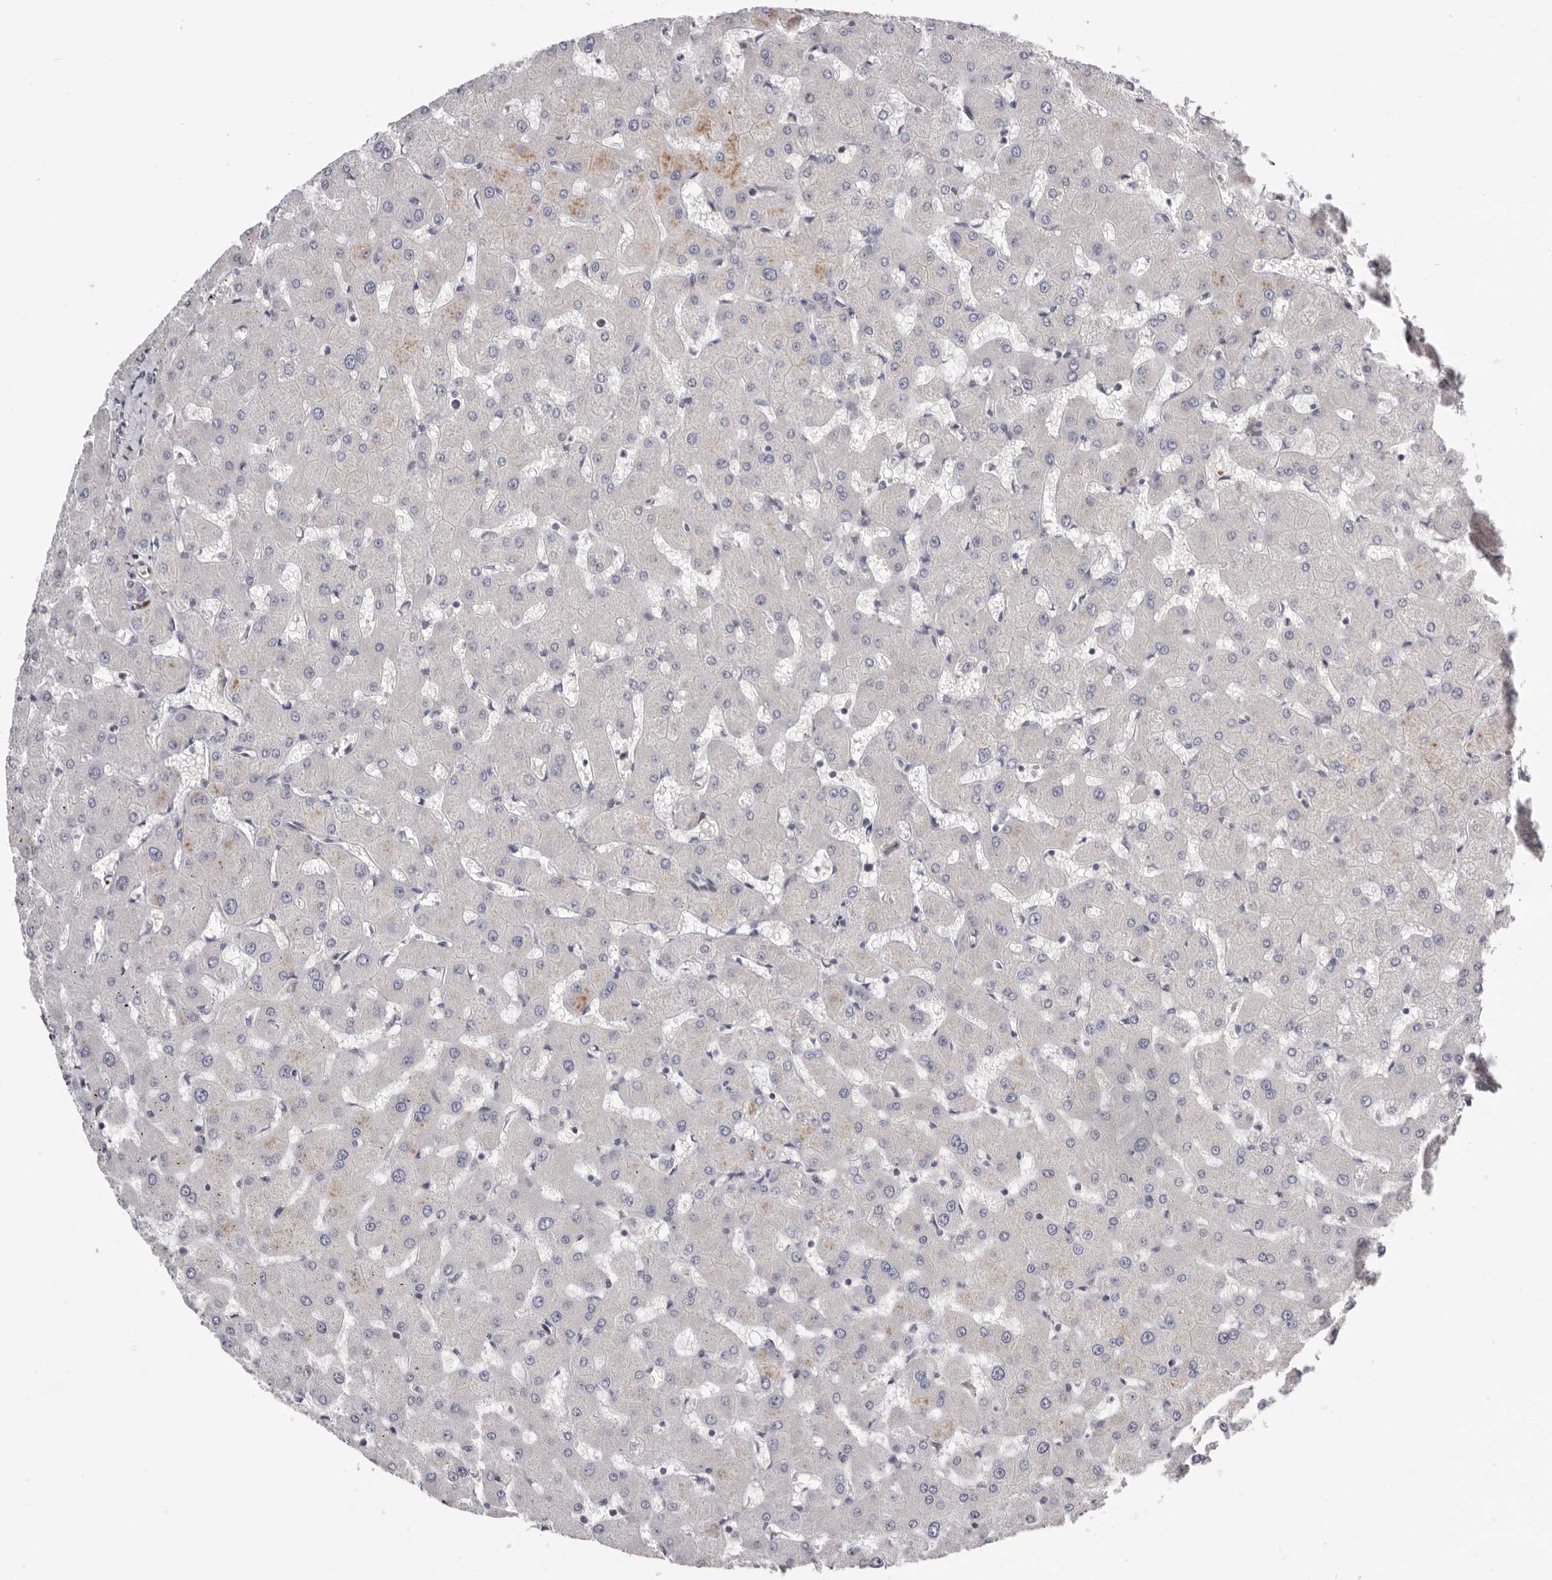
{"staining": {"intensity": "negative", "quantity": "none", "location": "none"}, "tissue": "liver", "cell_type": "Cholangiocytes", "image_type": "normal", "snomed": [{"axis": "morphology", "description": "Normal tissue, NOS"}, {"axis": "topography", "description": "Liver"}], "caption": "A high-resolution photomicrograph shows immunohistochemistry staining of unremarkable liver, which exhibits no significant staining in cholangiocytes. Brightfield microscopy of immunohistochemistry stained with DAB (3,3'-diaminobenzidine) (brown) and hematoxylin (blue), captured at high magnification.", "gene": "USH1C", "patient": {"sex": "female", "age": 63}}